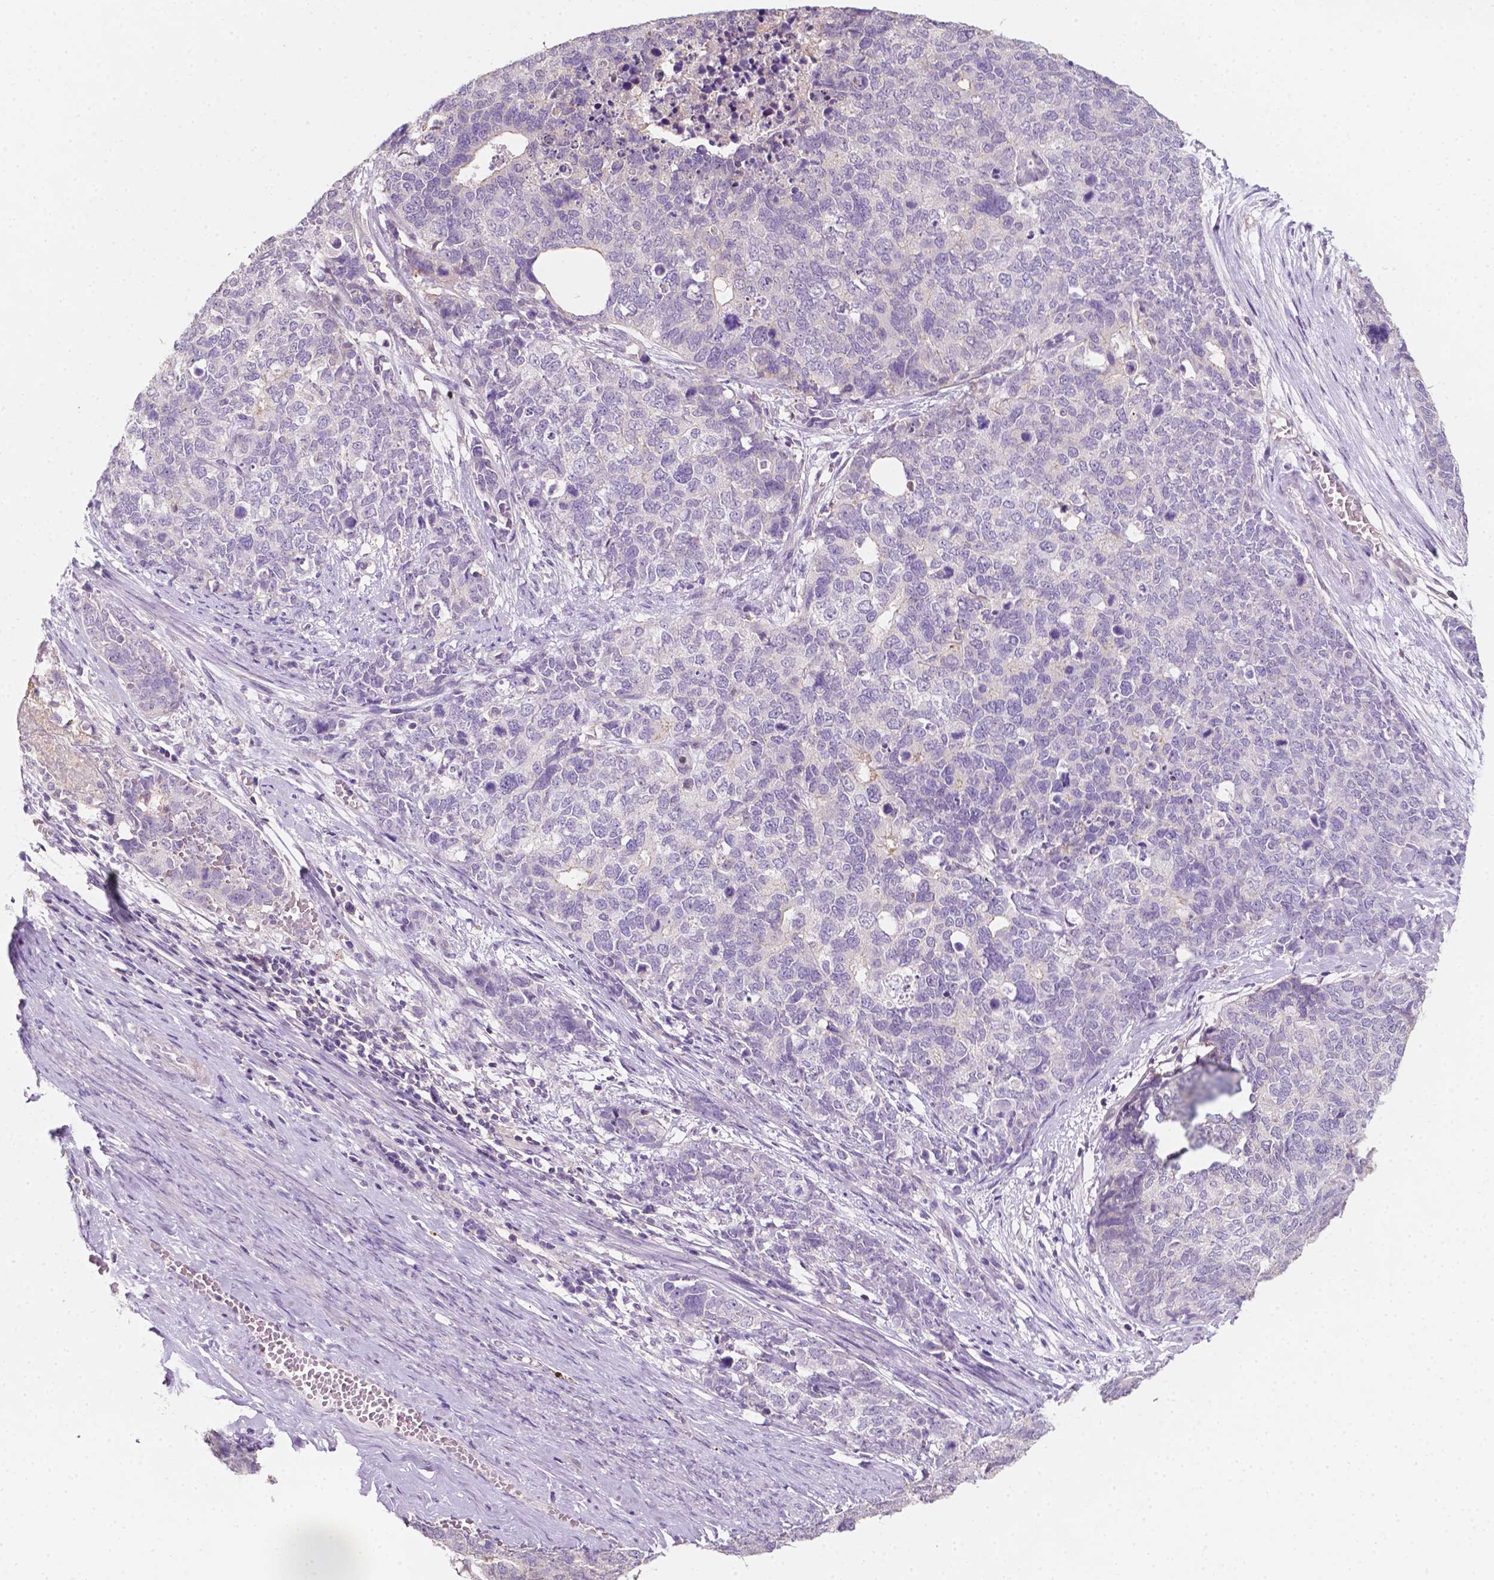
{"staining": {"intensity": "negative", "quantity": "none", "location": "none"}, "tissue": "cervical cancer", "cell_type": "Tumor cells", "image_type": "cancer", "snomed": [{"axis": "morphology", "description": "Squamous cell carcinoma, NOS"}, {"axis": "topography", "description": "Cervix"}], "caption": "A micrograph of cervical cancer (squamous cell carcinoma) stained for a protein exhibits no brown staining in tumor cells. (Stains: DAB (3,3'-diaminobenzidine) IHC with hematoxylin counter stain, Microscopy: brightfield microscopy at high magnification).", "gene": "EGFR", "patient": {"sex": "female", "age": 63}}